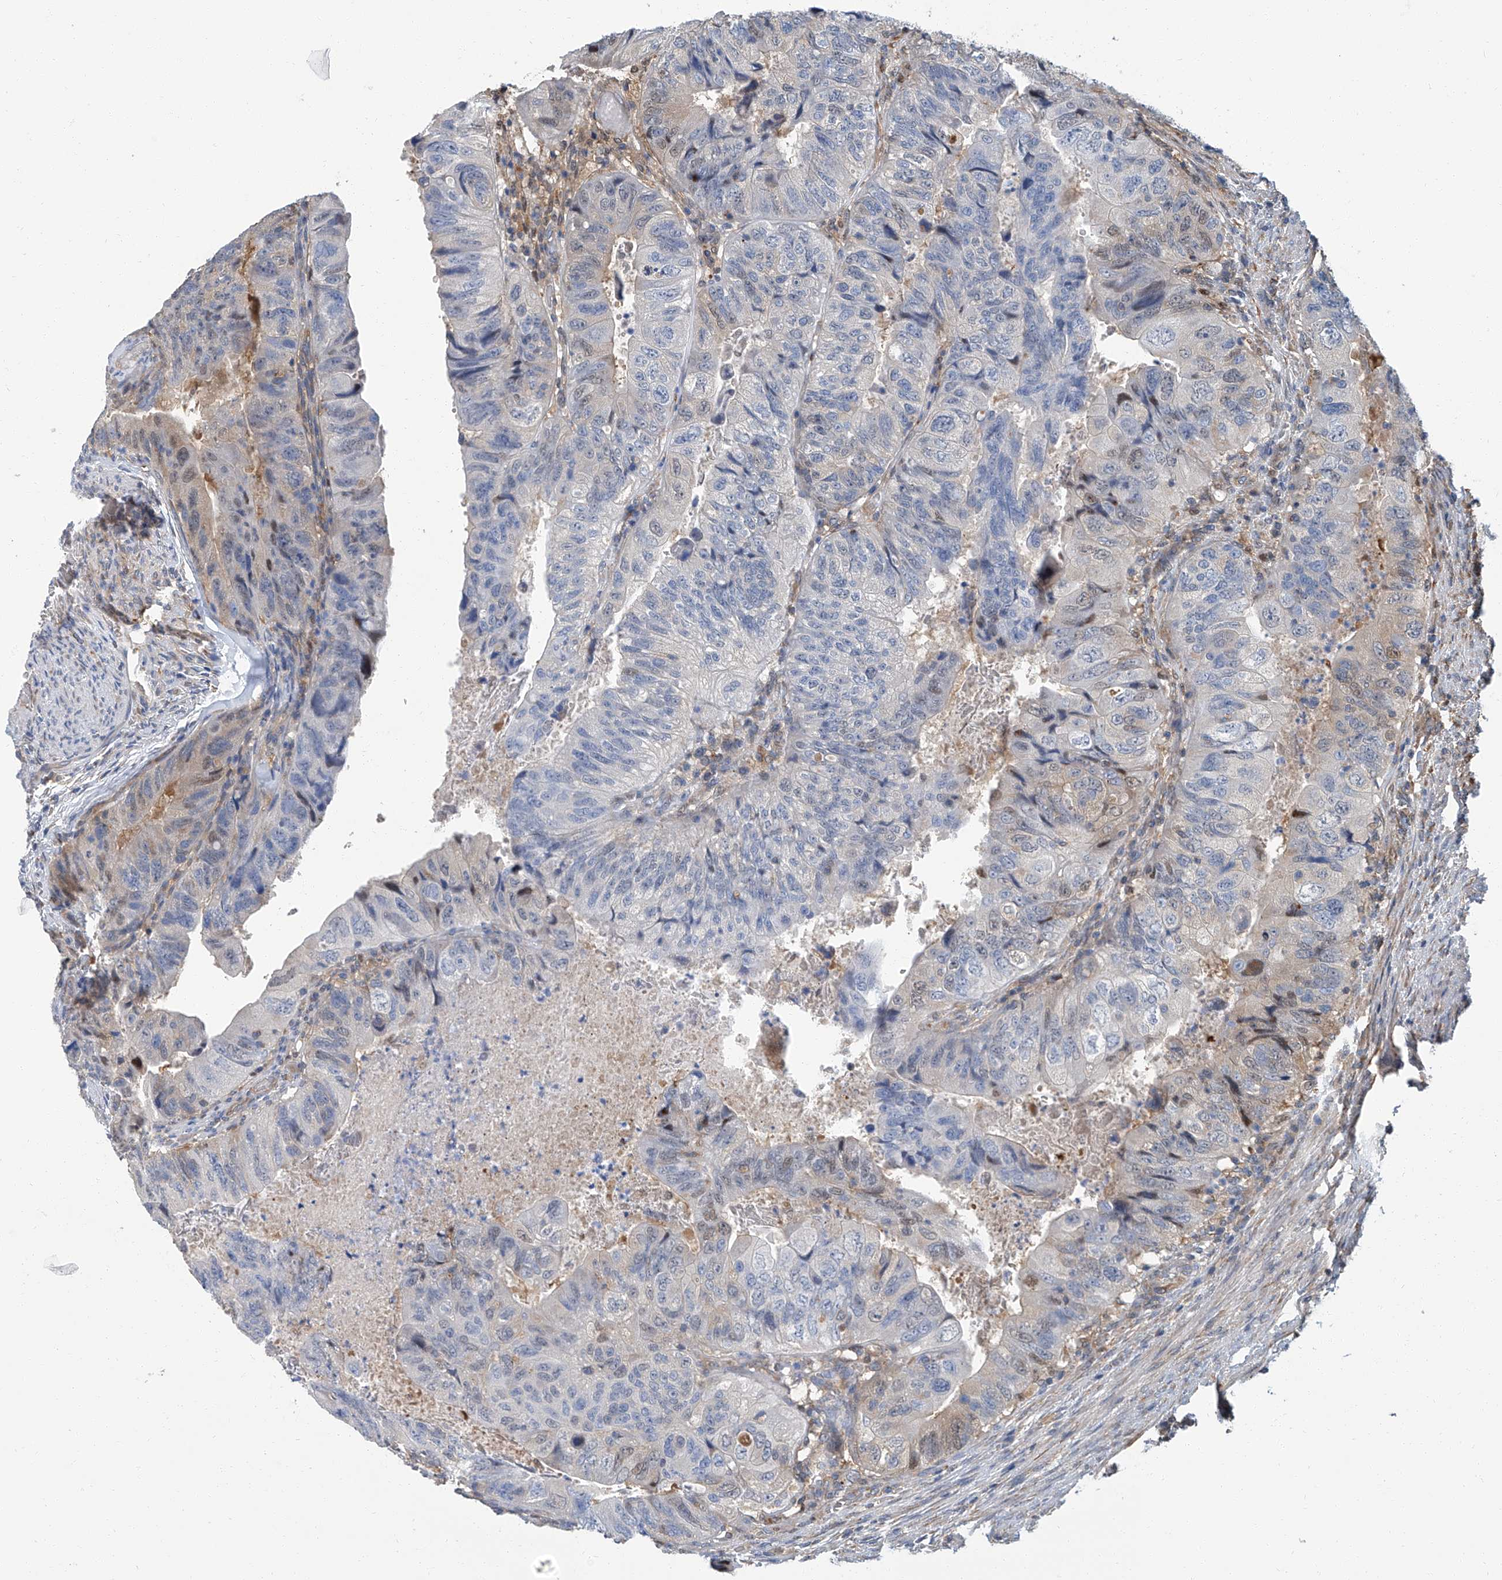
{"staining": {"intensity": "weak", "quantity": "<25%", "location": "nuclear"}, "tissue": "colorectal cancer", "cell_type": "Tumor cells", "image_type": "cancer", "snomed": [{"axis": "morphology", "description": "Adenocarcinoma, NOS"}, {"axis": "topography", "description": "Rectum"}], "caption": "Colorectal adenocarcinoma stained for a protein using immunohistochemistry shows no expression tumor cells.", "gene": "PSMB10", "patient": {"sex": "male", "age": 63}}